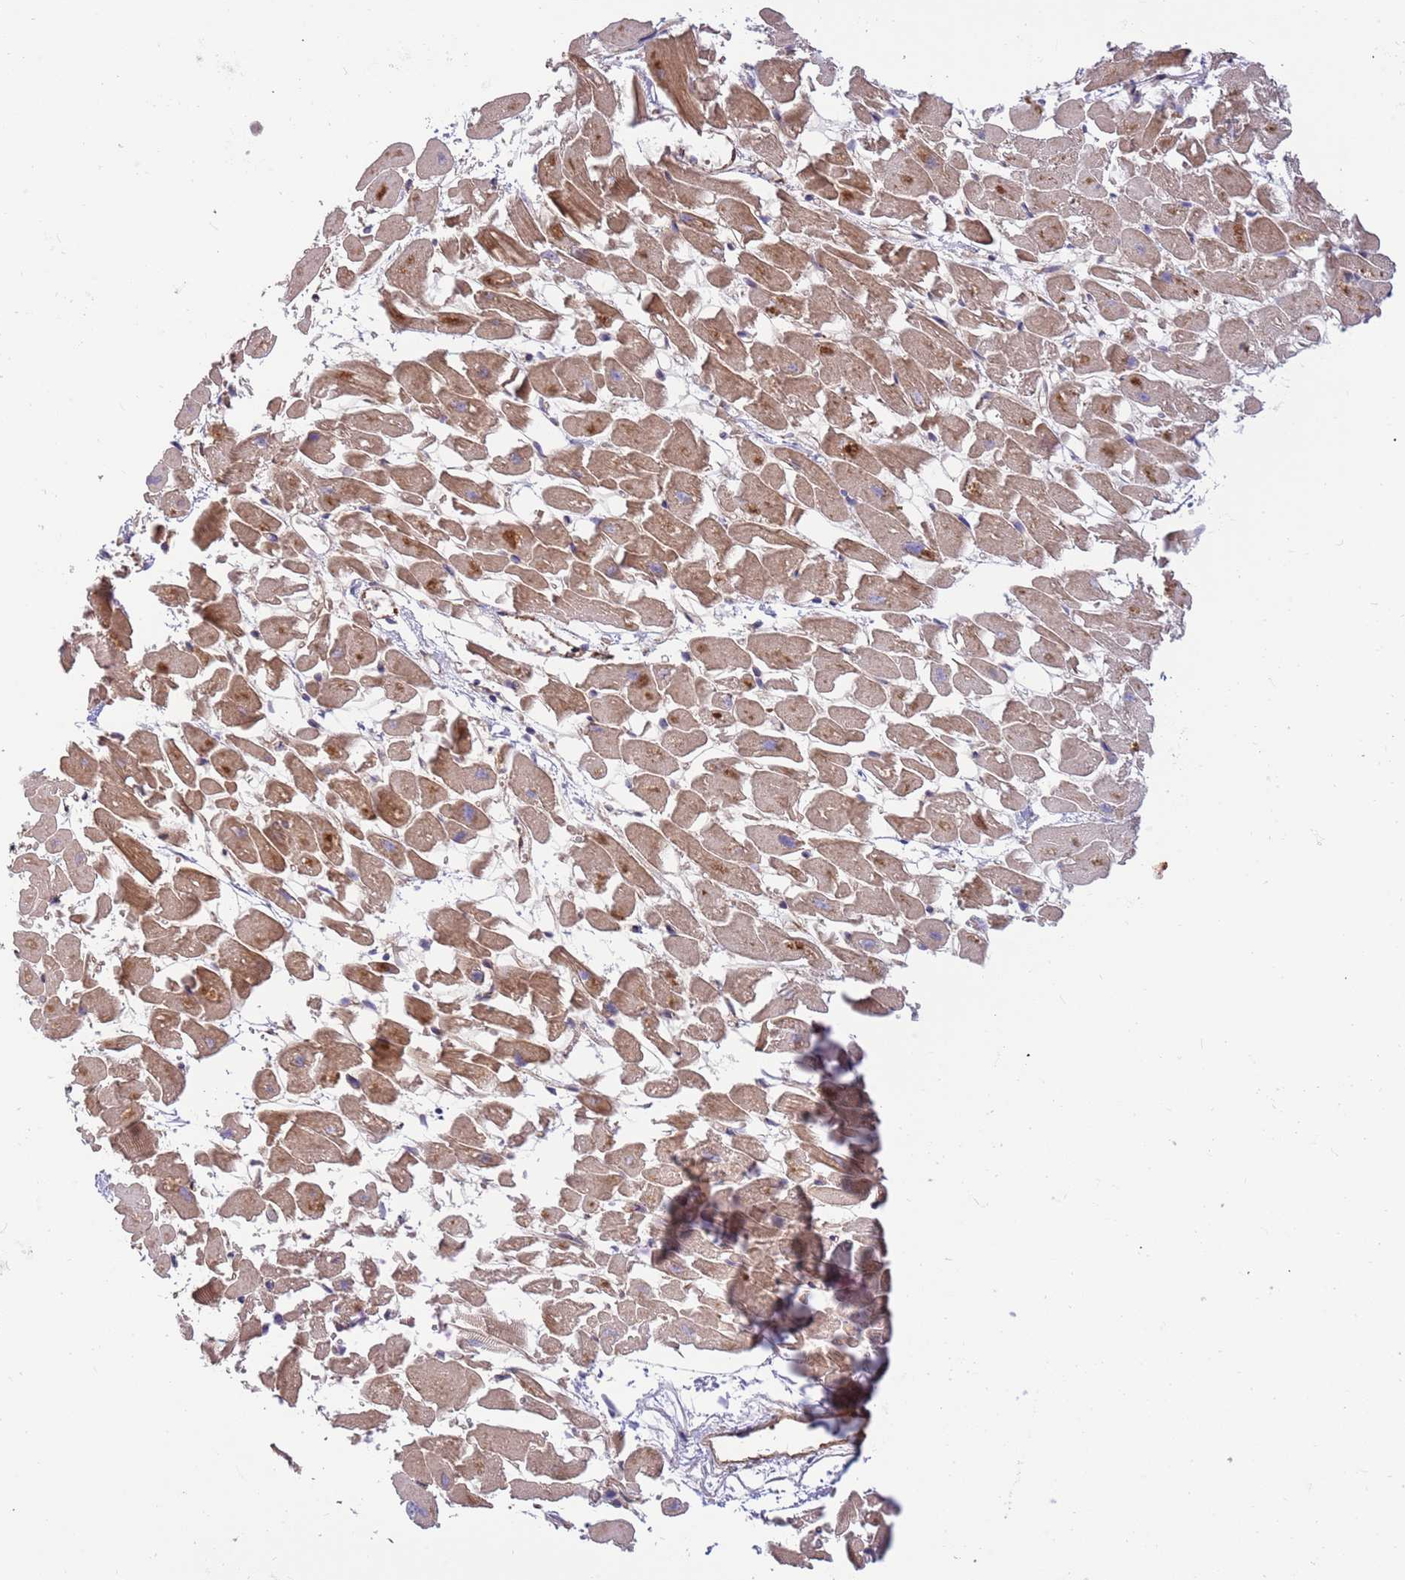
{"staining": {"intensity": "moderate", "quantity": ">75%", "location": "cytoplasmic/membranous"}, "tissue": "heart muscle", "cell_type": "Cardiomyocytes", "image_type": "normal", "snomed": [{"axis": "morphology", "description": "Normal tissue, NOS"}, {"axis": "topography", "description": "Heart"}], "caption": "Protein expression analysis of benign heart muscle reveals moderate cytoplasmic/membranous staining in approximately >75% of cardiomyocytes.", "gene": "HAUS3", "patient": {"sex": "female", "age": 64}}